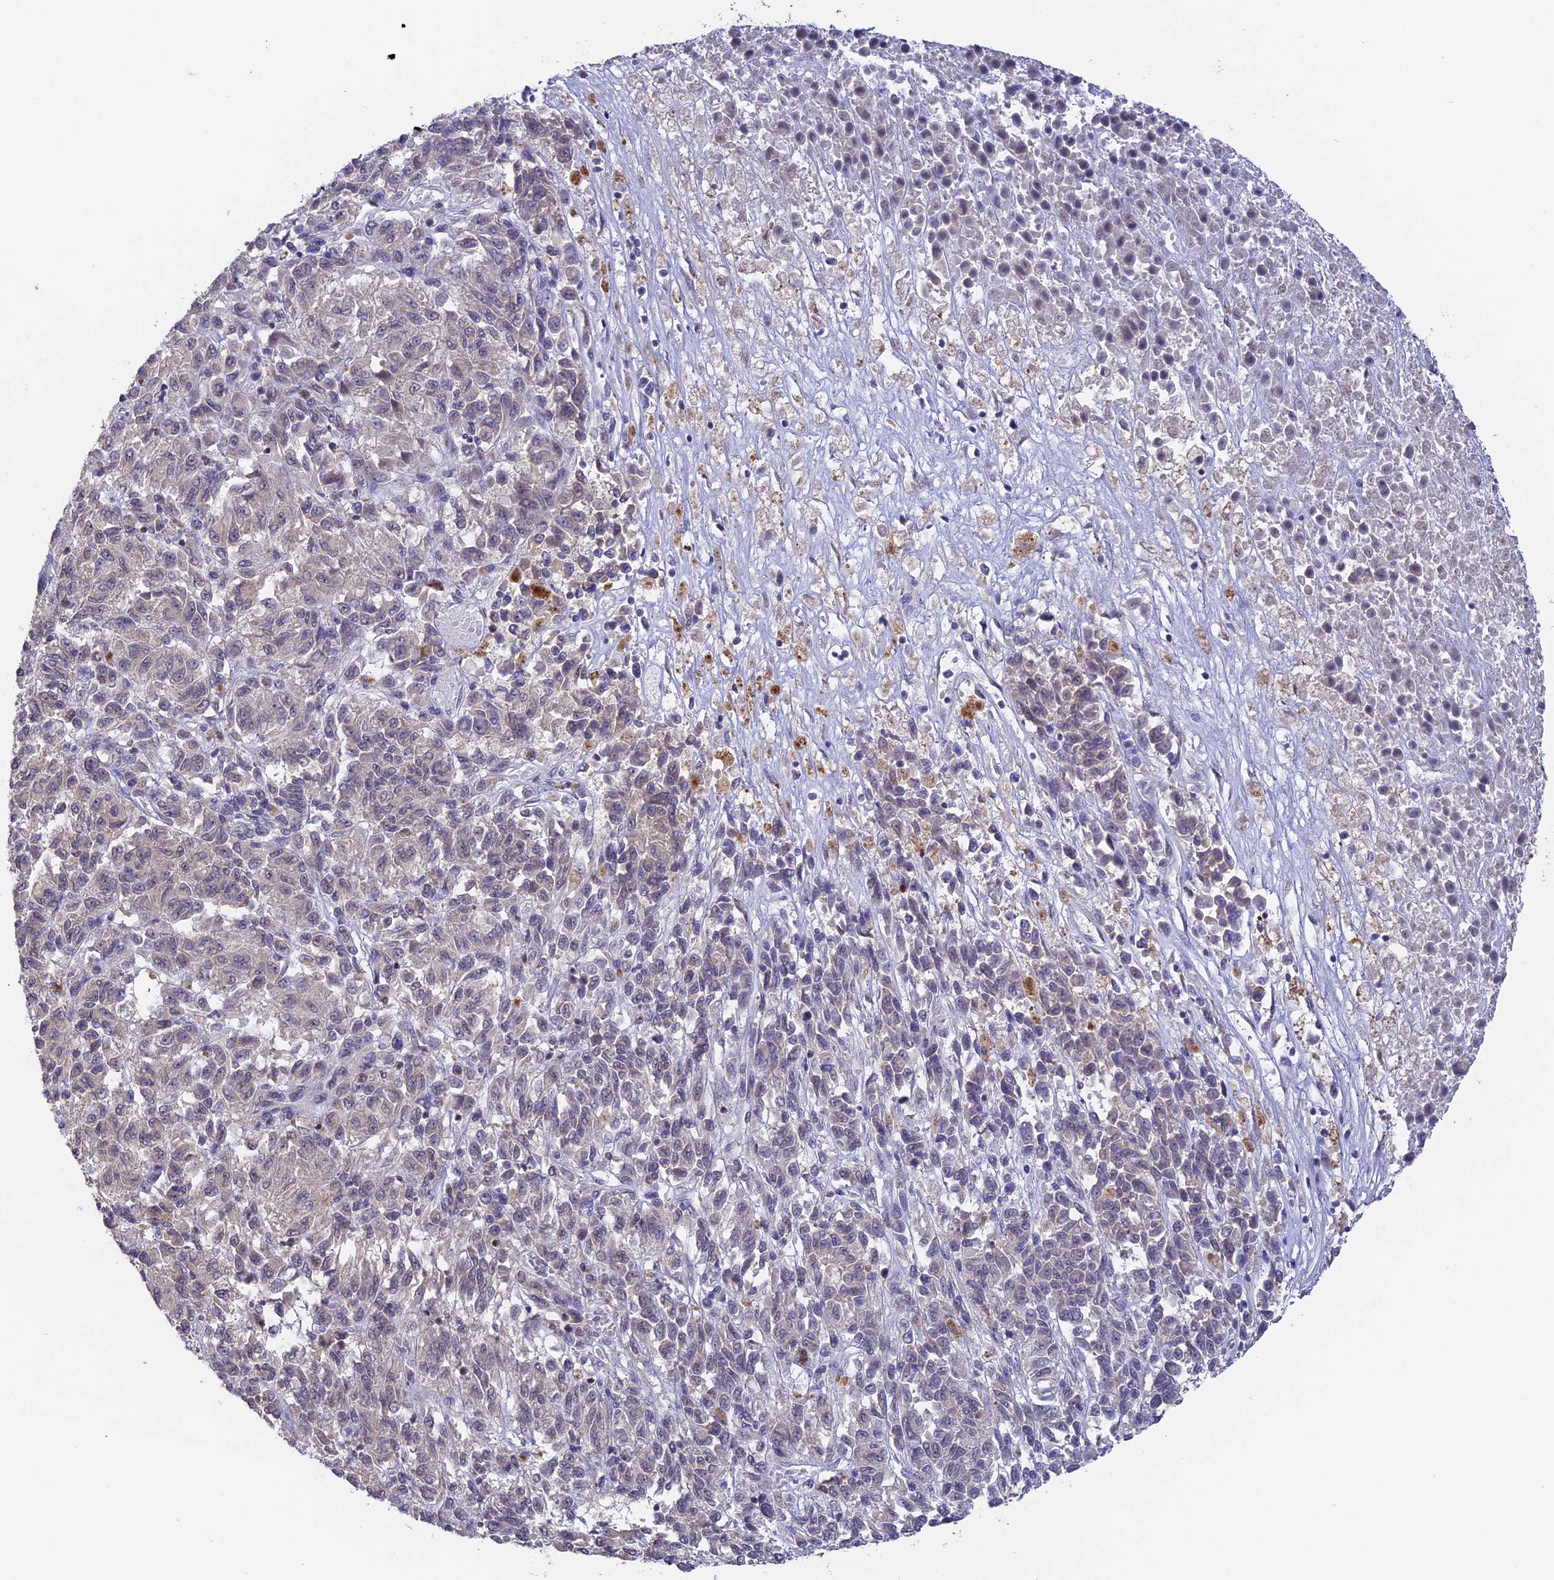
{"staining": {"intensity": "negative", "quantity": "none", "location": "none"}, "tissue": "melanoma", "cell_type": "Tumor cells", "image_type": "cancer", "snomed": [{"axis": "morphology", "description": "Malignant melanoma, Metastatic site"}, {"axis": "topography", "description": "Lung"}], "caption": "High power microscopy histopathology image of an immunohistochemistry micrograph of melanoma, revealing no significant staining in tumor cells.", "gene": "RFC5", "patient": {"sex": "male", "age": 64}}